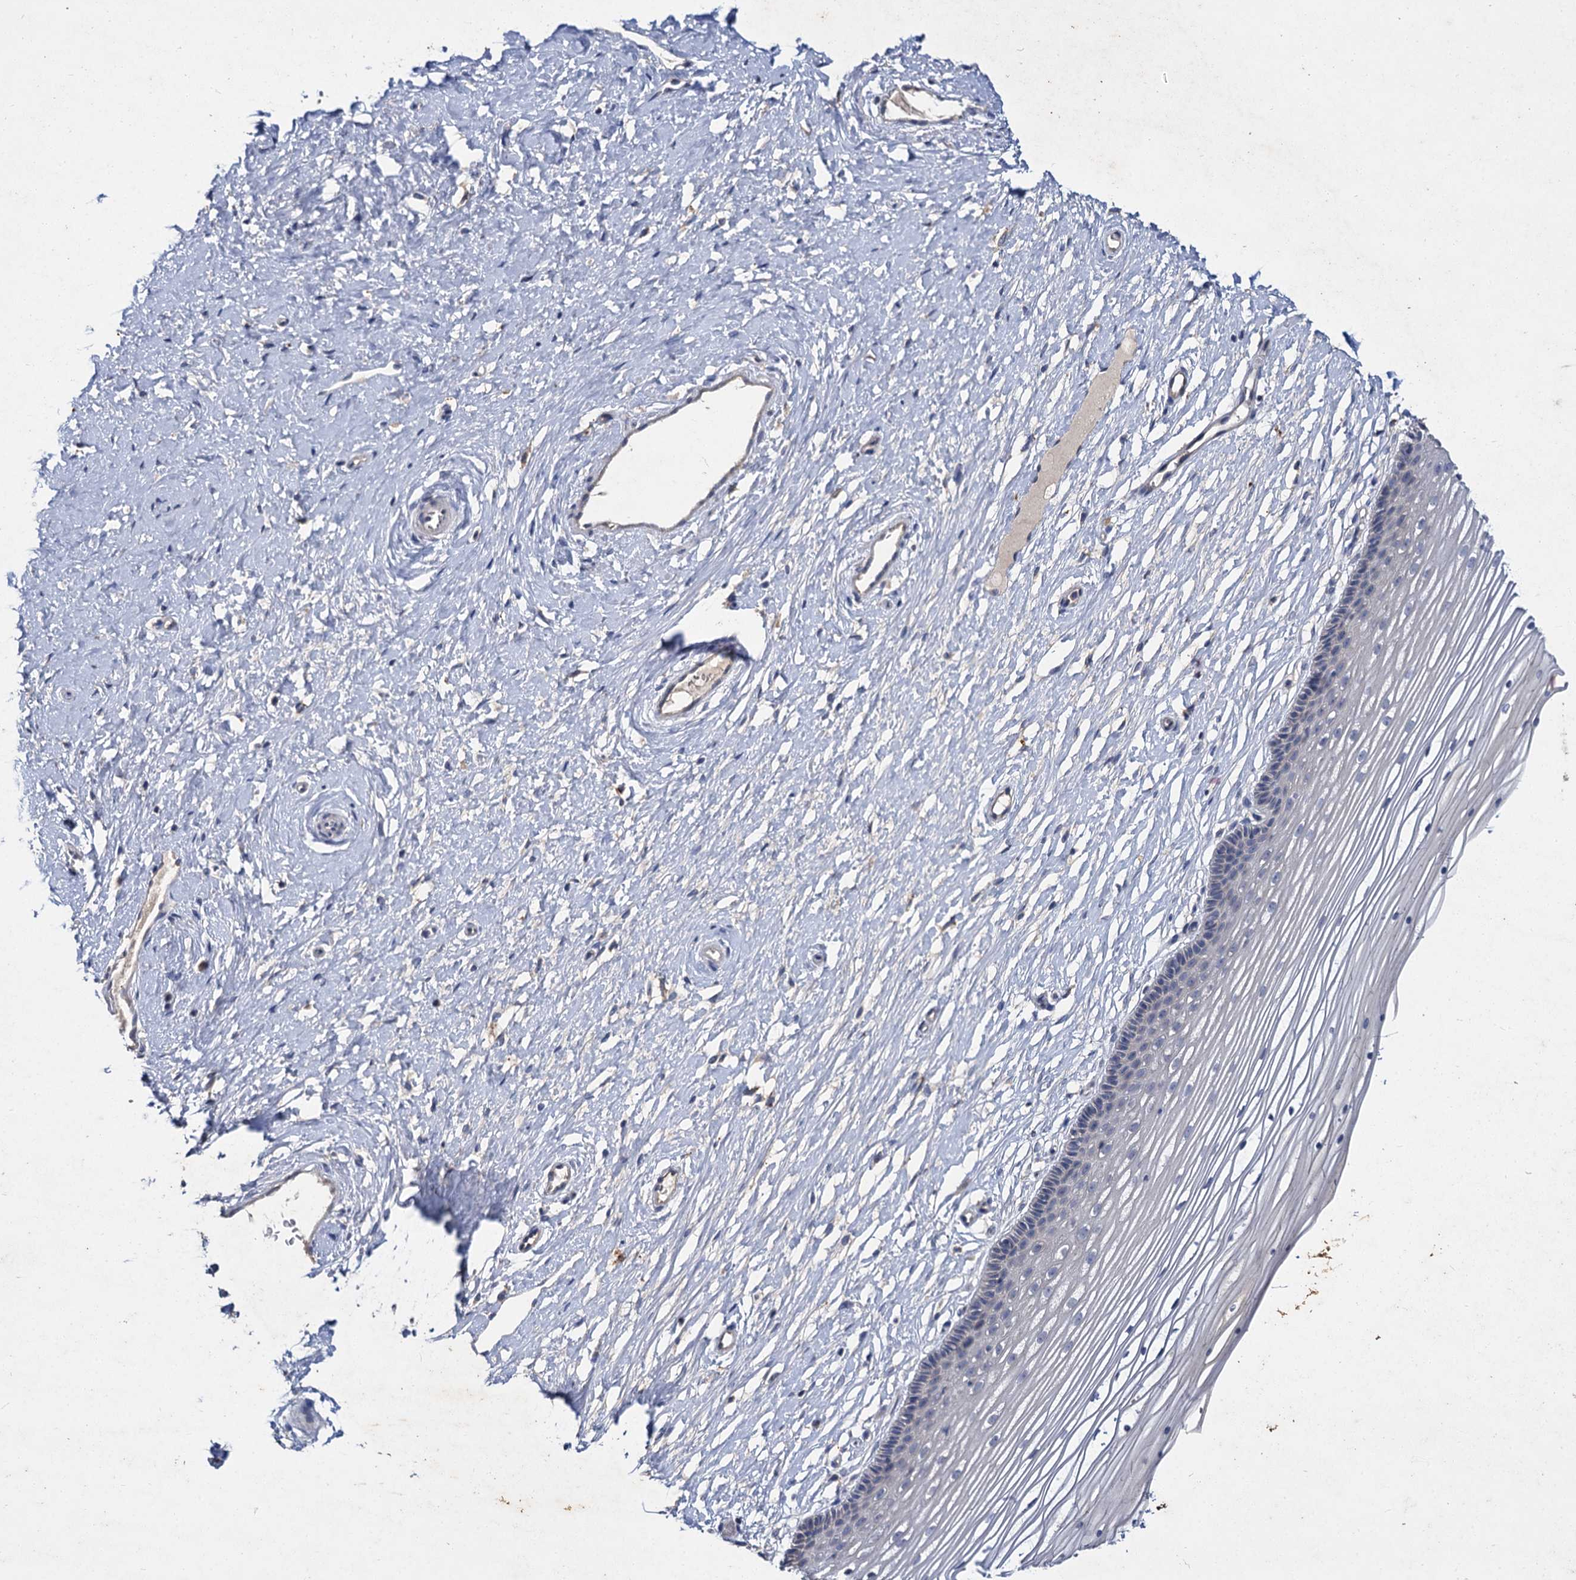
{"staining": {"intensity": "negative", "quantity": "none", "location": "none"}, "tissue": "vagina", "cell_type": "Squamous epithelial cells", "image_type": "normal", "snomed": [{"axis": "morphology", "description": "Normal tissue, NOS"}, {"axis": "topography", "description": "Vagina"}, {"axis": "topography", "description": "Cervix"}], "caption": "Immunohistochemical staining of unremarkable human vagina displays no significant positivity in squamous epithelial cells.", "gene": "ATP9A", "patient": {"sex": "female", "age": 40}}